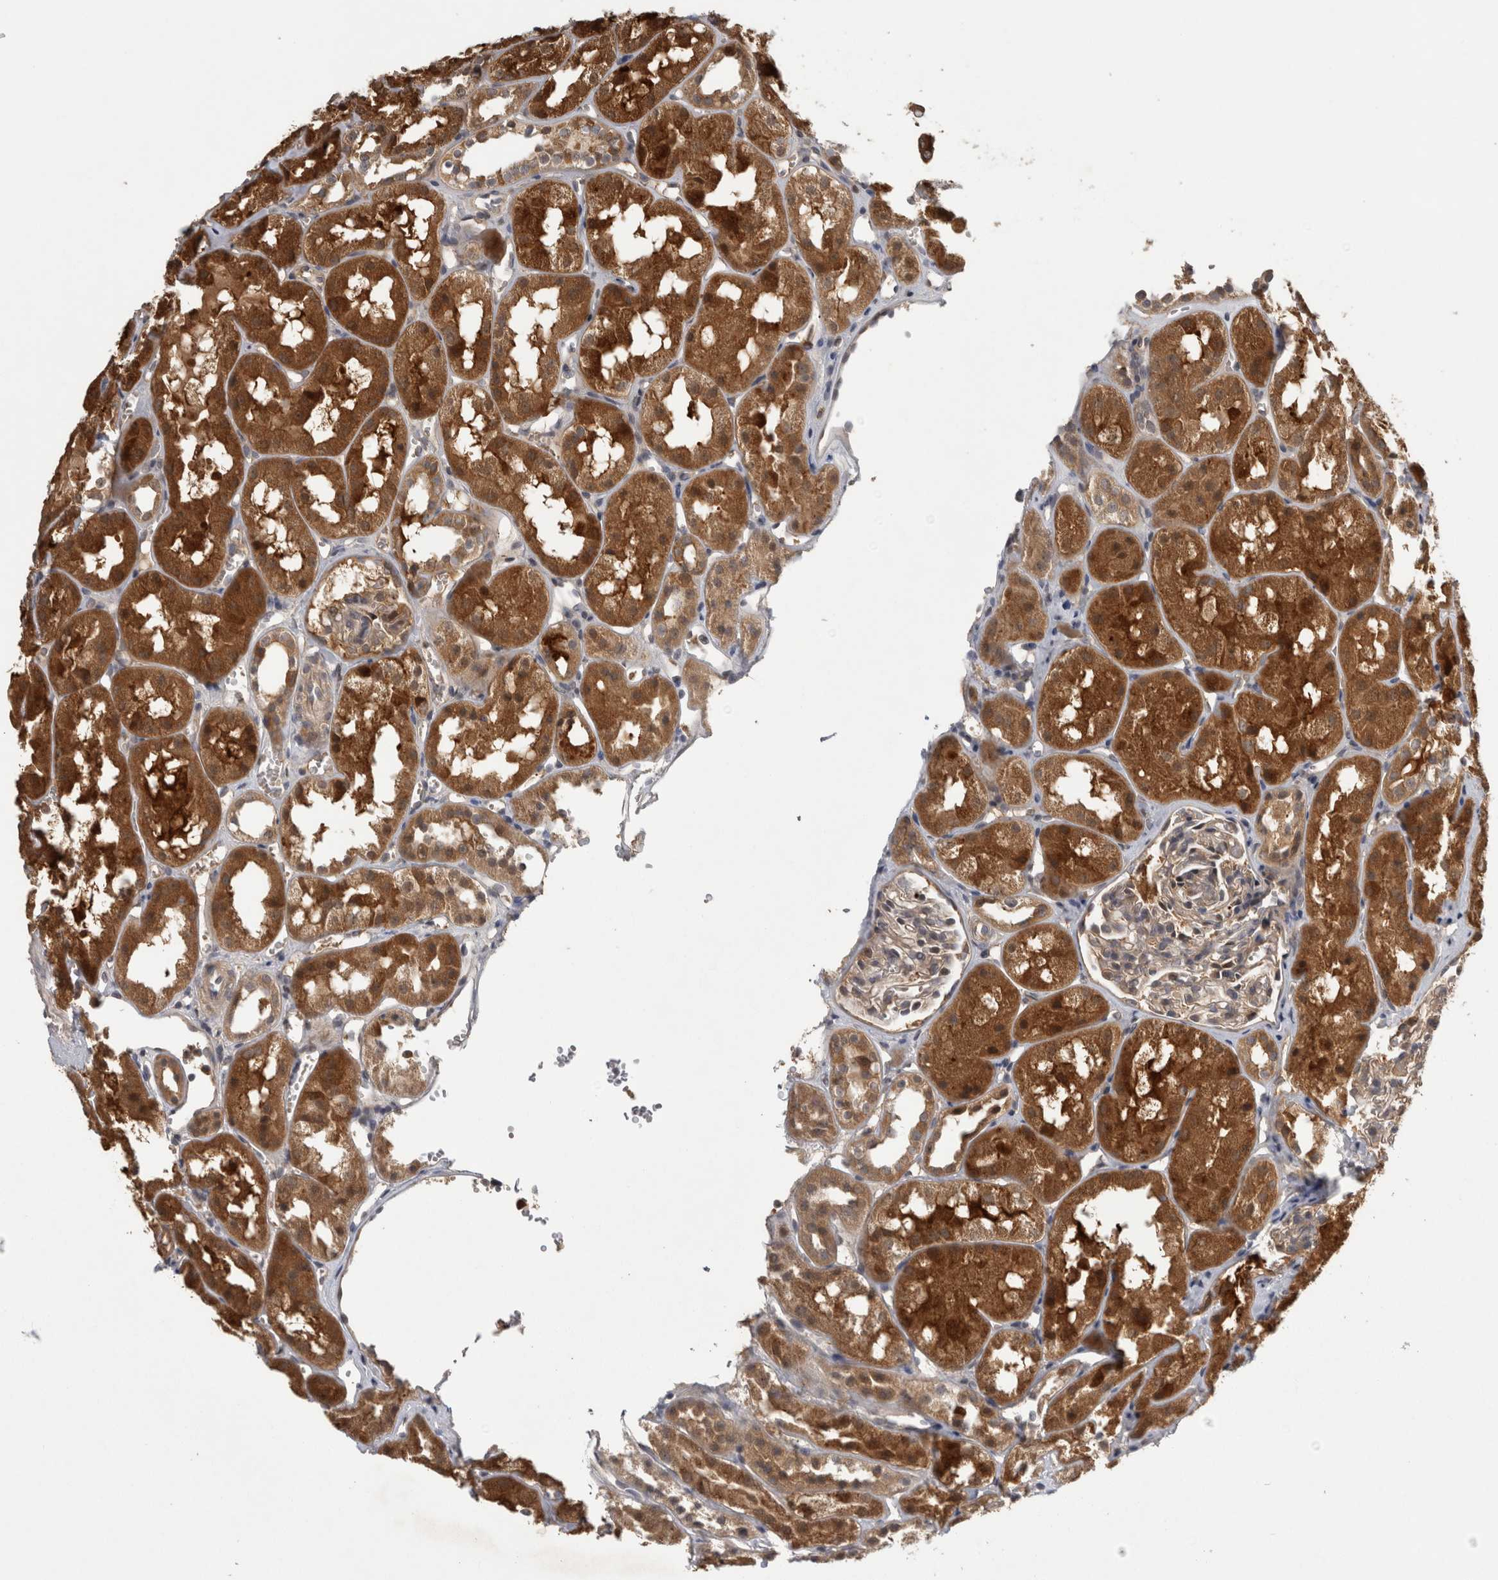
{"staining": {"intensity": "weak", "quantity": "25%-75%", "location": "cytoplasmic/membranous"}, "tissue": "kidney", "cell_type": "Cells in glomeruli", "image_type": "normal", "snomed": [{"axis": "morphology", "description": "Normal tissue, NOS"}, {"axis": "topography", "description": "Kidney"}], "caption": "A brown stain highlights weak cytoplasmic/membranous staining of a protein in cells in glomeruli of normal human kidney. Immunohistochemistry stains the protein in brown and the nuclei are stained blue.", "gene": "TRMT61B", "patient": {"sex": "male", "age": 16}}